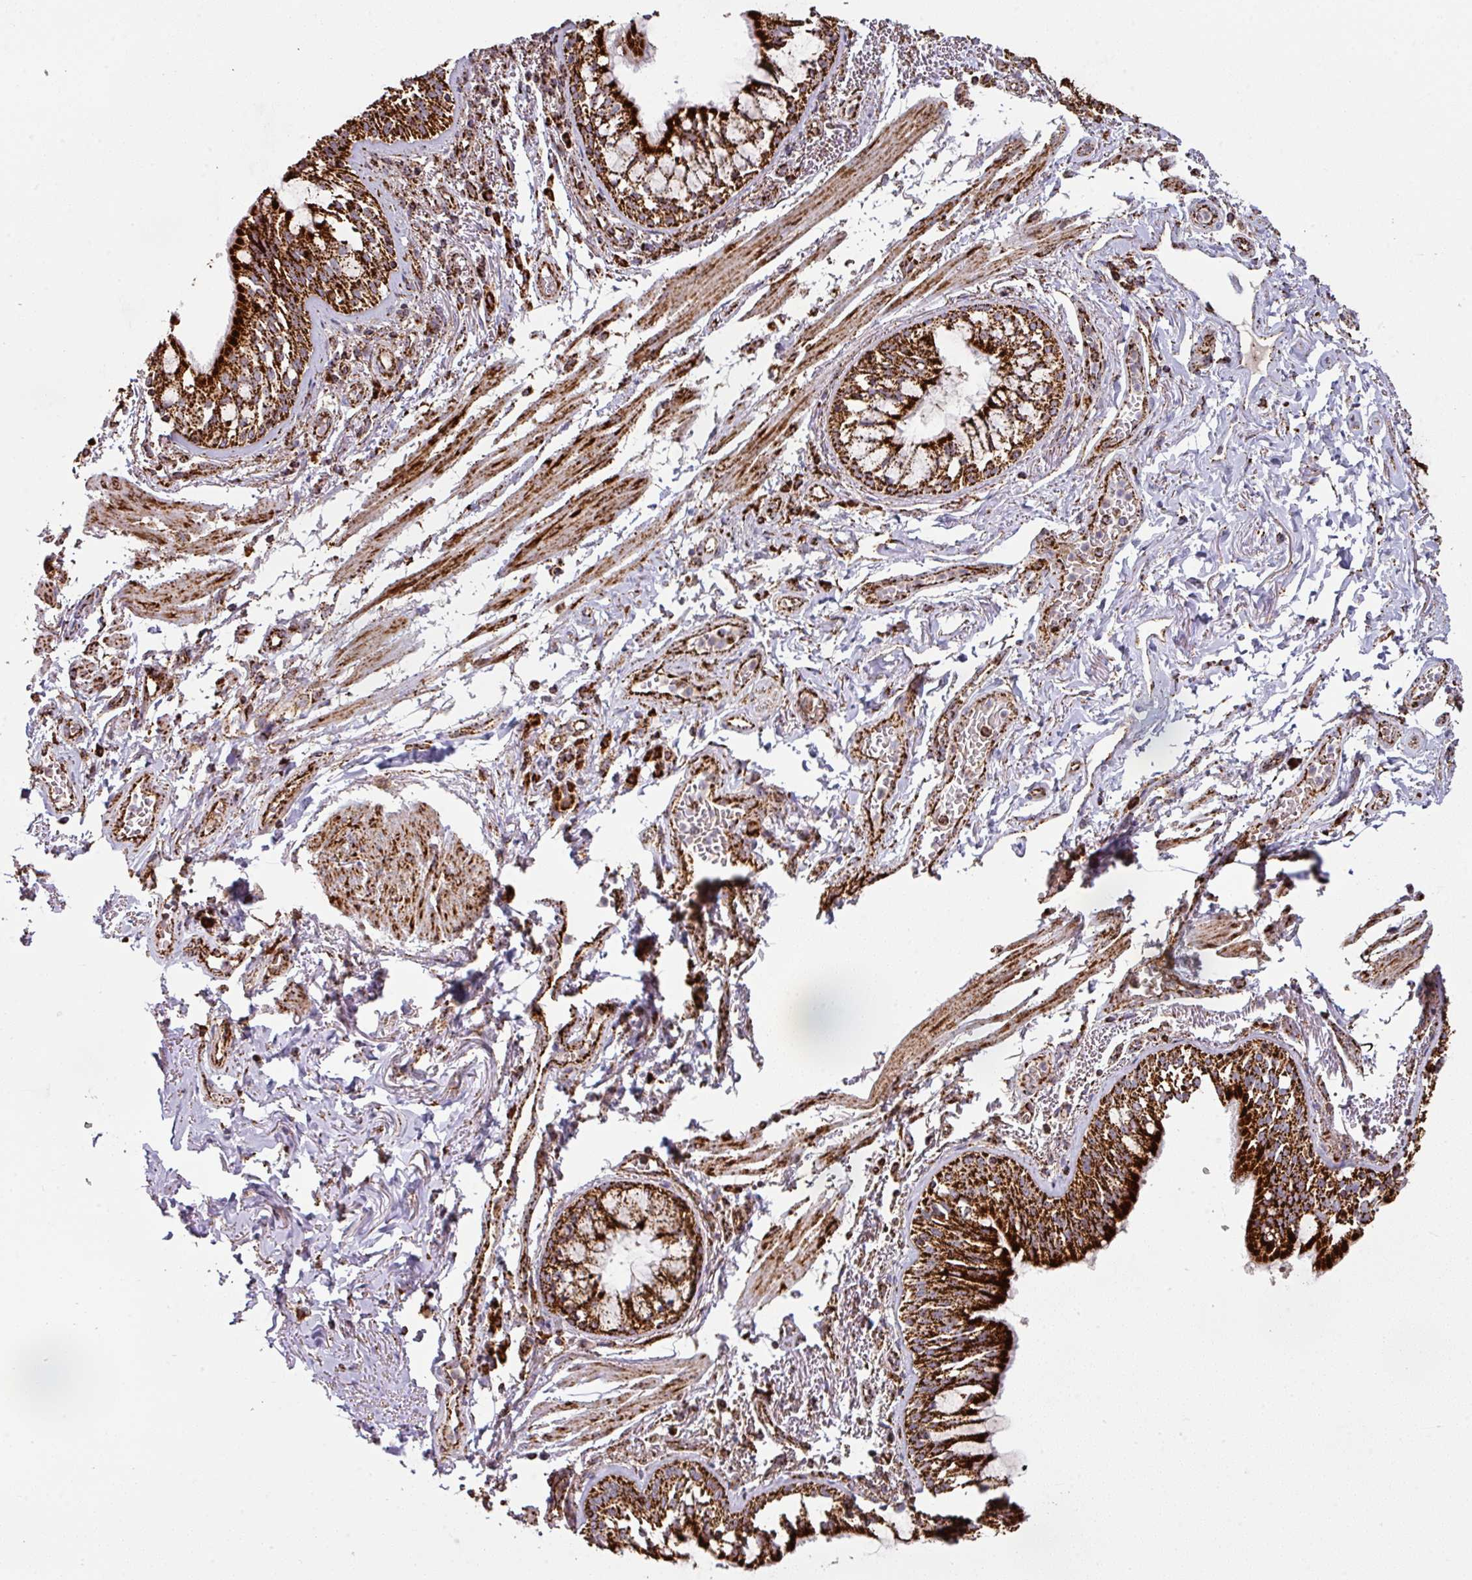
{"staining": {"intensity": "strong", "quantity": ">75%", "location": "cytoplasmic/membranous"}, "tissue": "bronchus", "cell_type": "Respiratory epithelial cells", "image_type": "normal", "snomed": [{"axis": "morphology", "description": "Normal tissue, NOS"}, {"axis": "topography", "description": "Bronchus"}], "caption": "This photomicrograph reveals immunohistochemistry (IHC) staining of normal human bronchus, with high strong cytoplasmic/membranous staining in about >75% of respiratory epithelial cells.", "gene": "TRAP1", "patient": {"sex": "male", "age": 70}}